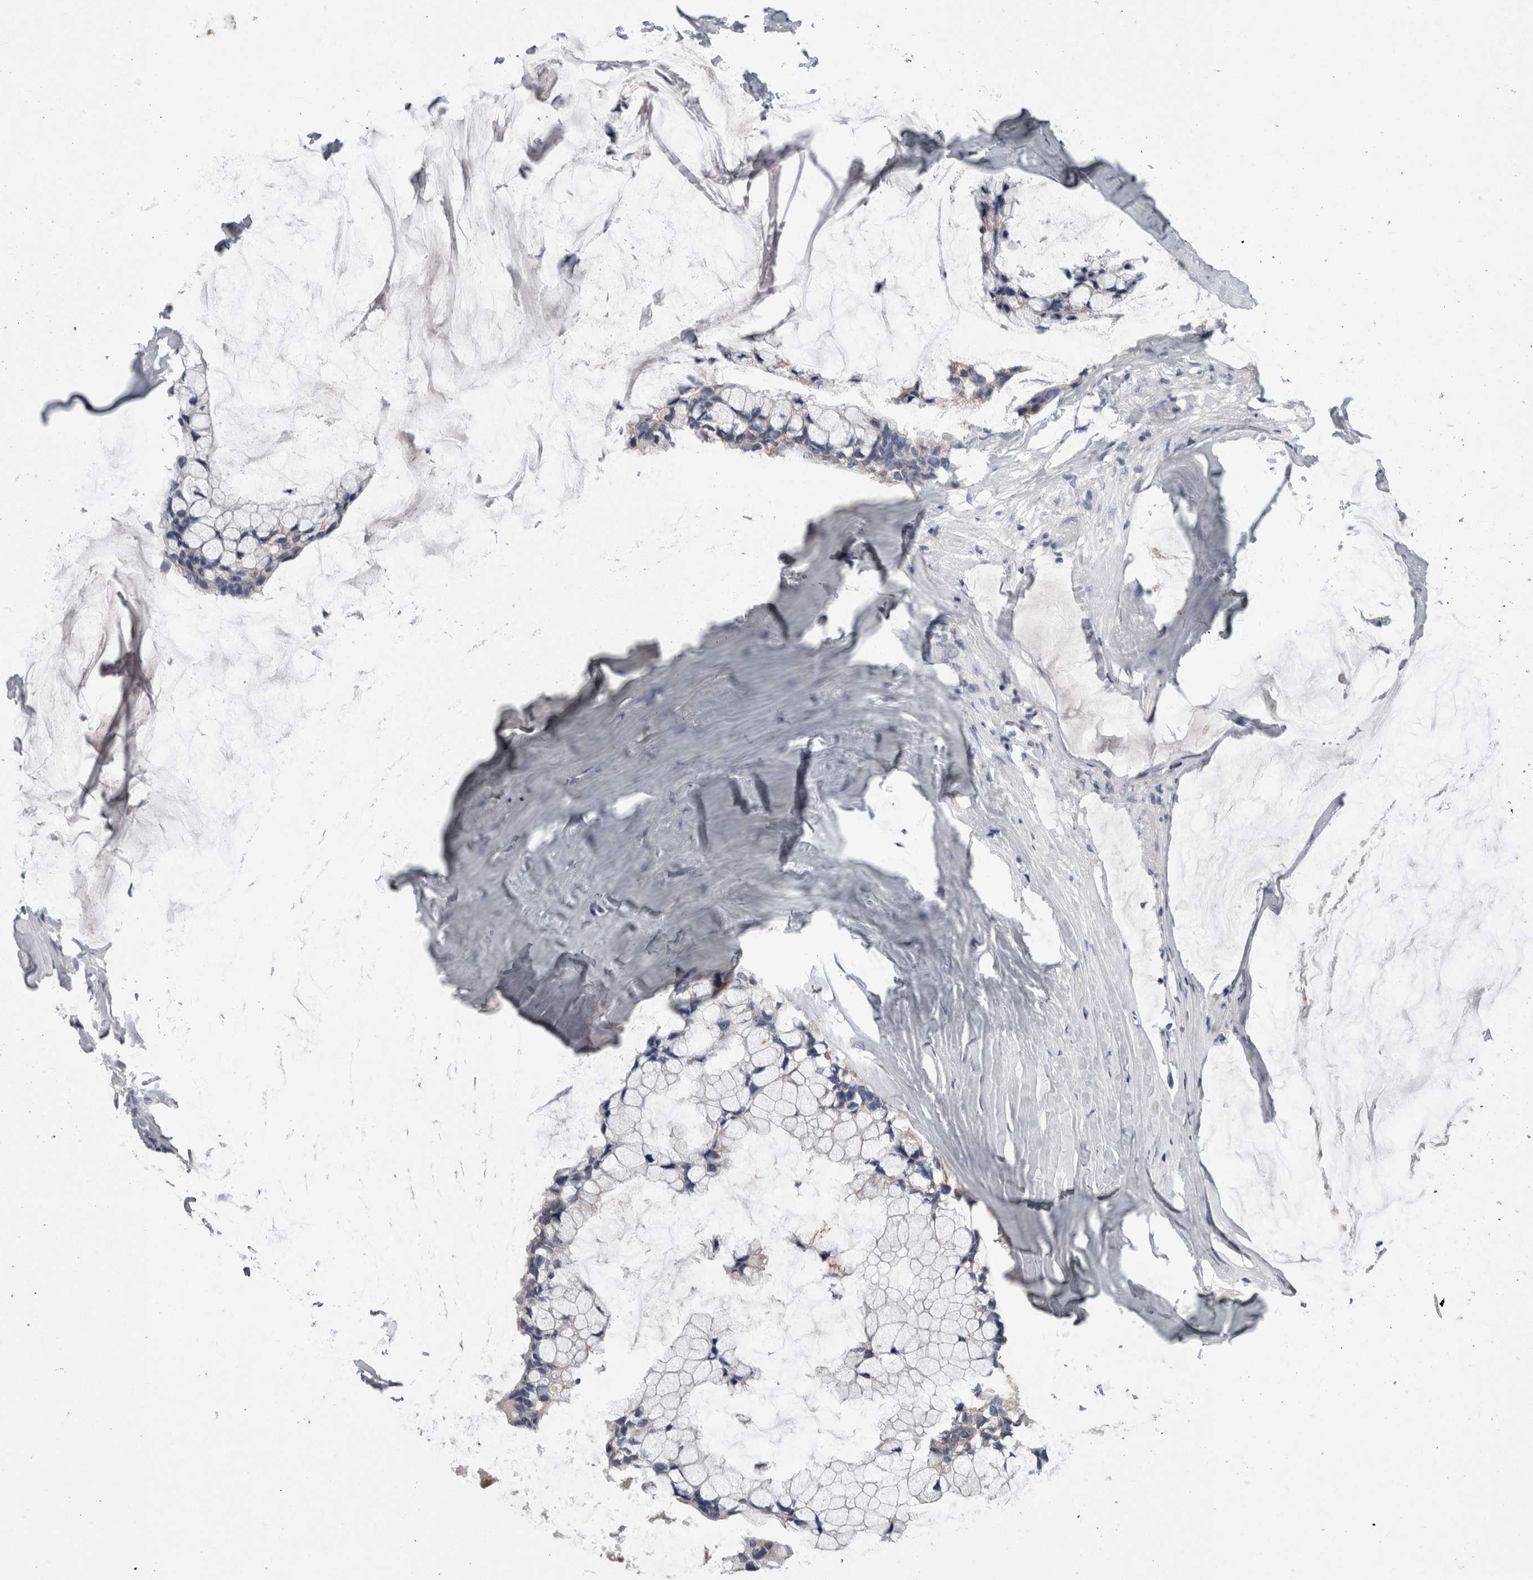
{"staining": {"intensity": "negative", "quantity": "none", "location": "none"}, "tissue": "ovarian cancer", "cell_type": "Tumor cells", "image_type": "cancer", "snomed": [{"axis": "morphology", "description": "Cystadenocarcinoma, mucinous, NOS"}, {"axis": "topography", "description": "Ovary"}], "caption": "An immunohistochemistry micrograph of ovarian mucinous cystadenocarcinoma is shown. There is no staining in tumor cells of ovarian mucinous cystadenocarcinoma. (DAB immunohistochemistry visualized using brightfield microscopy, high magnification).", "gene": "NECTIN2", "patient": {"sex": "female", "age": 39}}